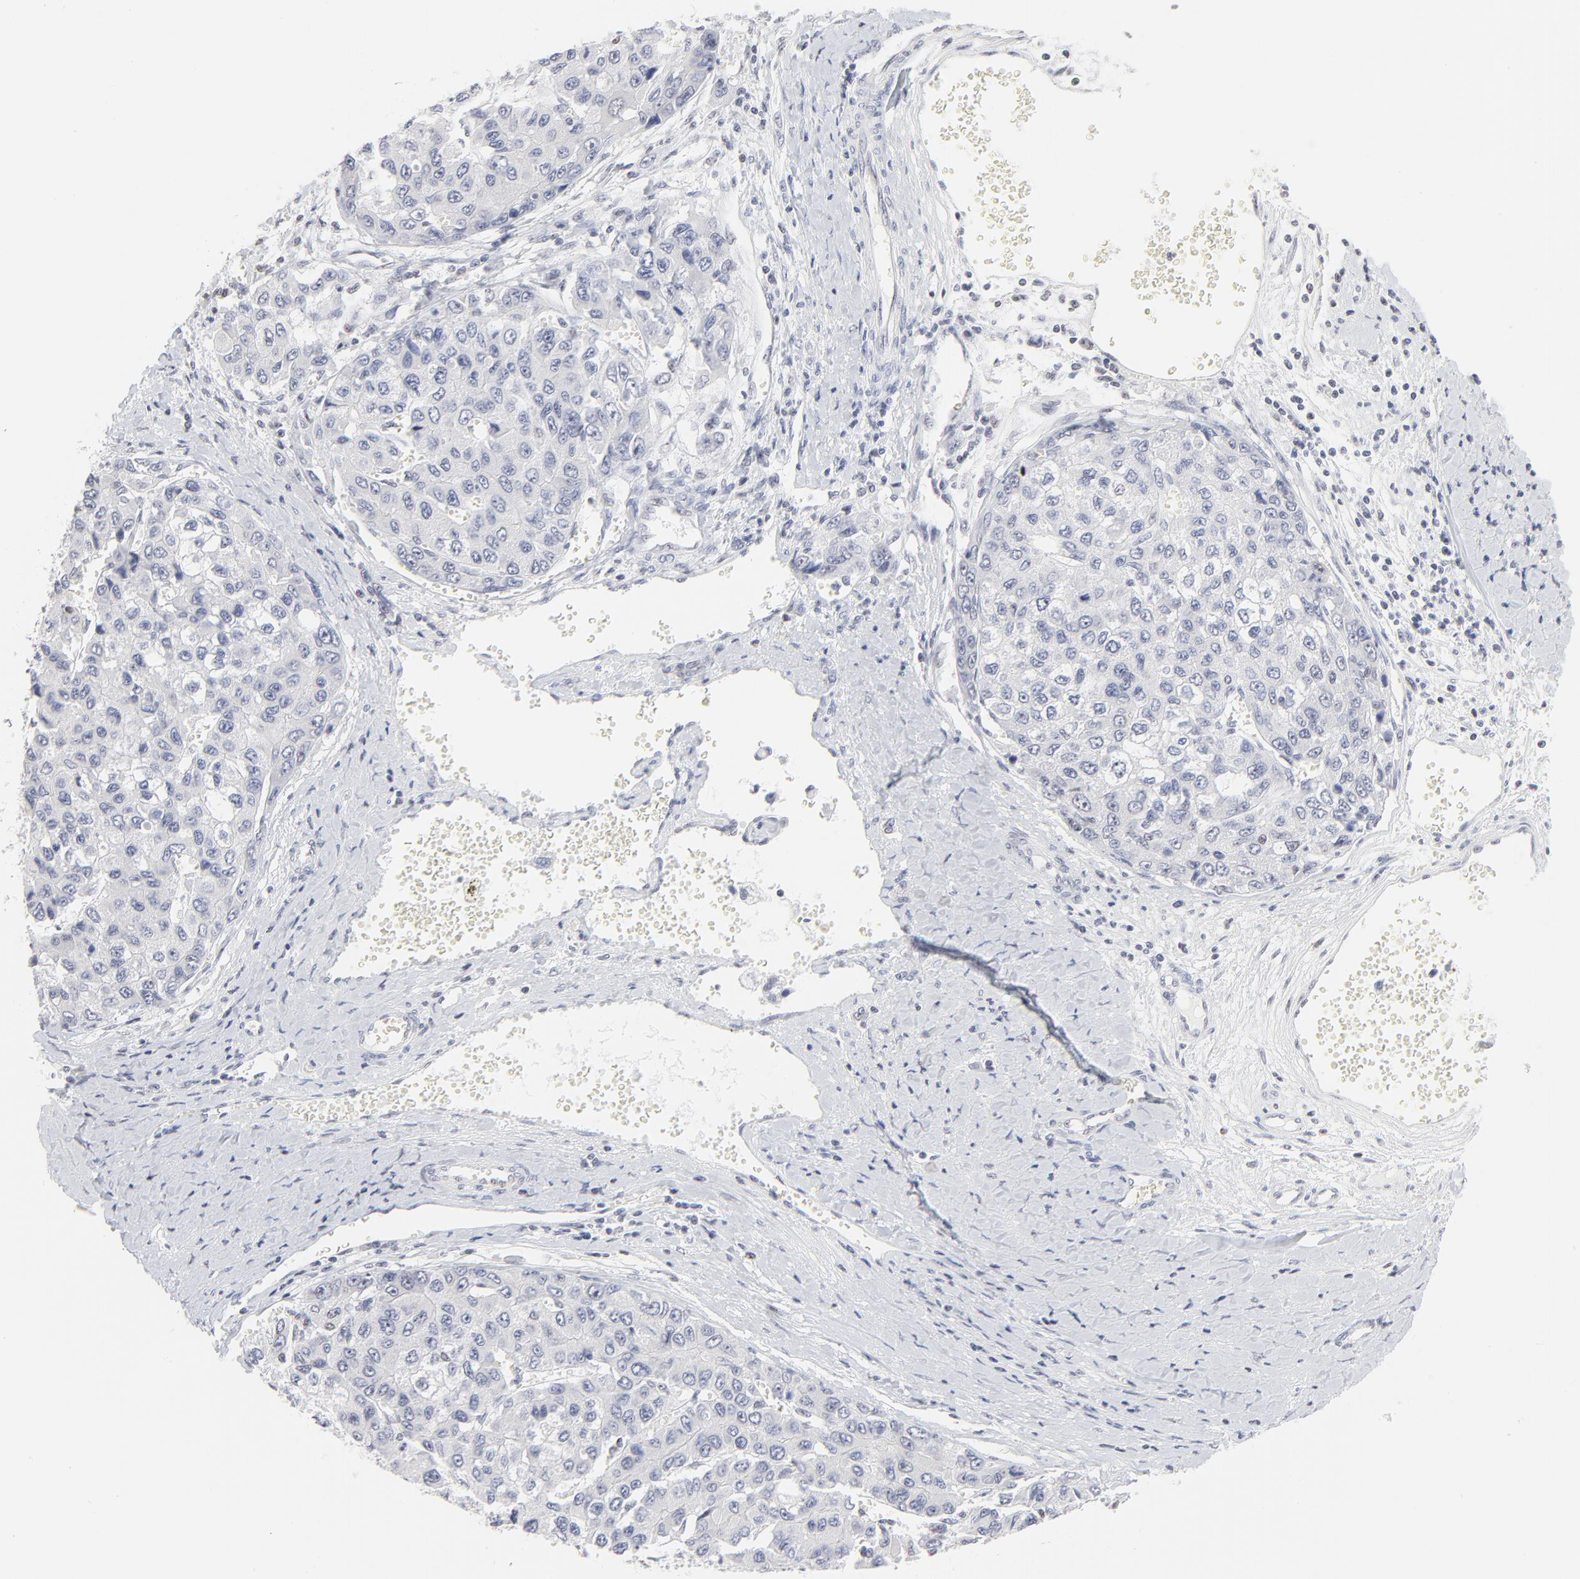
{"staining": {"intensity": "negative", "quantity": "none", "location": "none"}, "tissue": "liver cancer", "cell_type": "Tumor cells", "image_type": "cancer", "snomed": [{"axis": "morphology", "description": "Carcinoma, Hepatocellular, NOS"}, {"axis": "topography", "description": "Liver"}], "caption": "Immunohistochemistry photomicrograph of liver hepatocellular carcinoma stained for a protein (brown), which reveals no expression in tumor cells.", "gene": "NFIL3", "patient": {"sex": "female", "age": 66}}